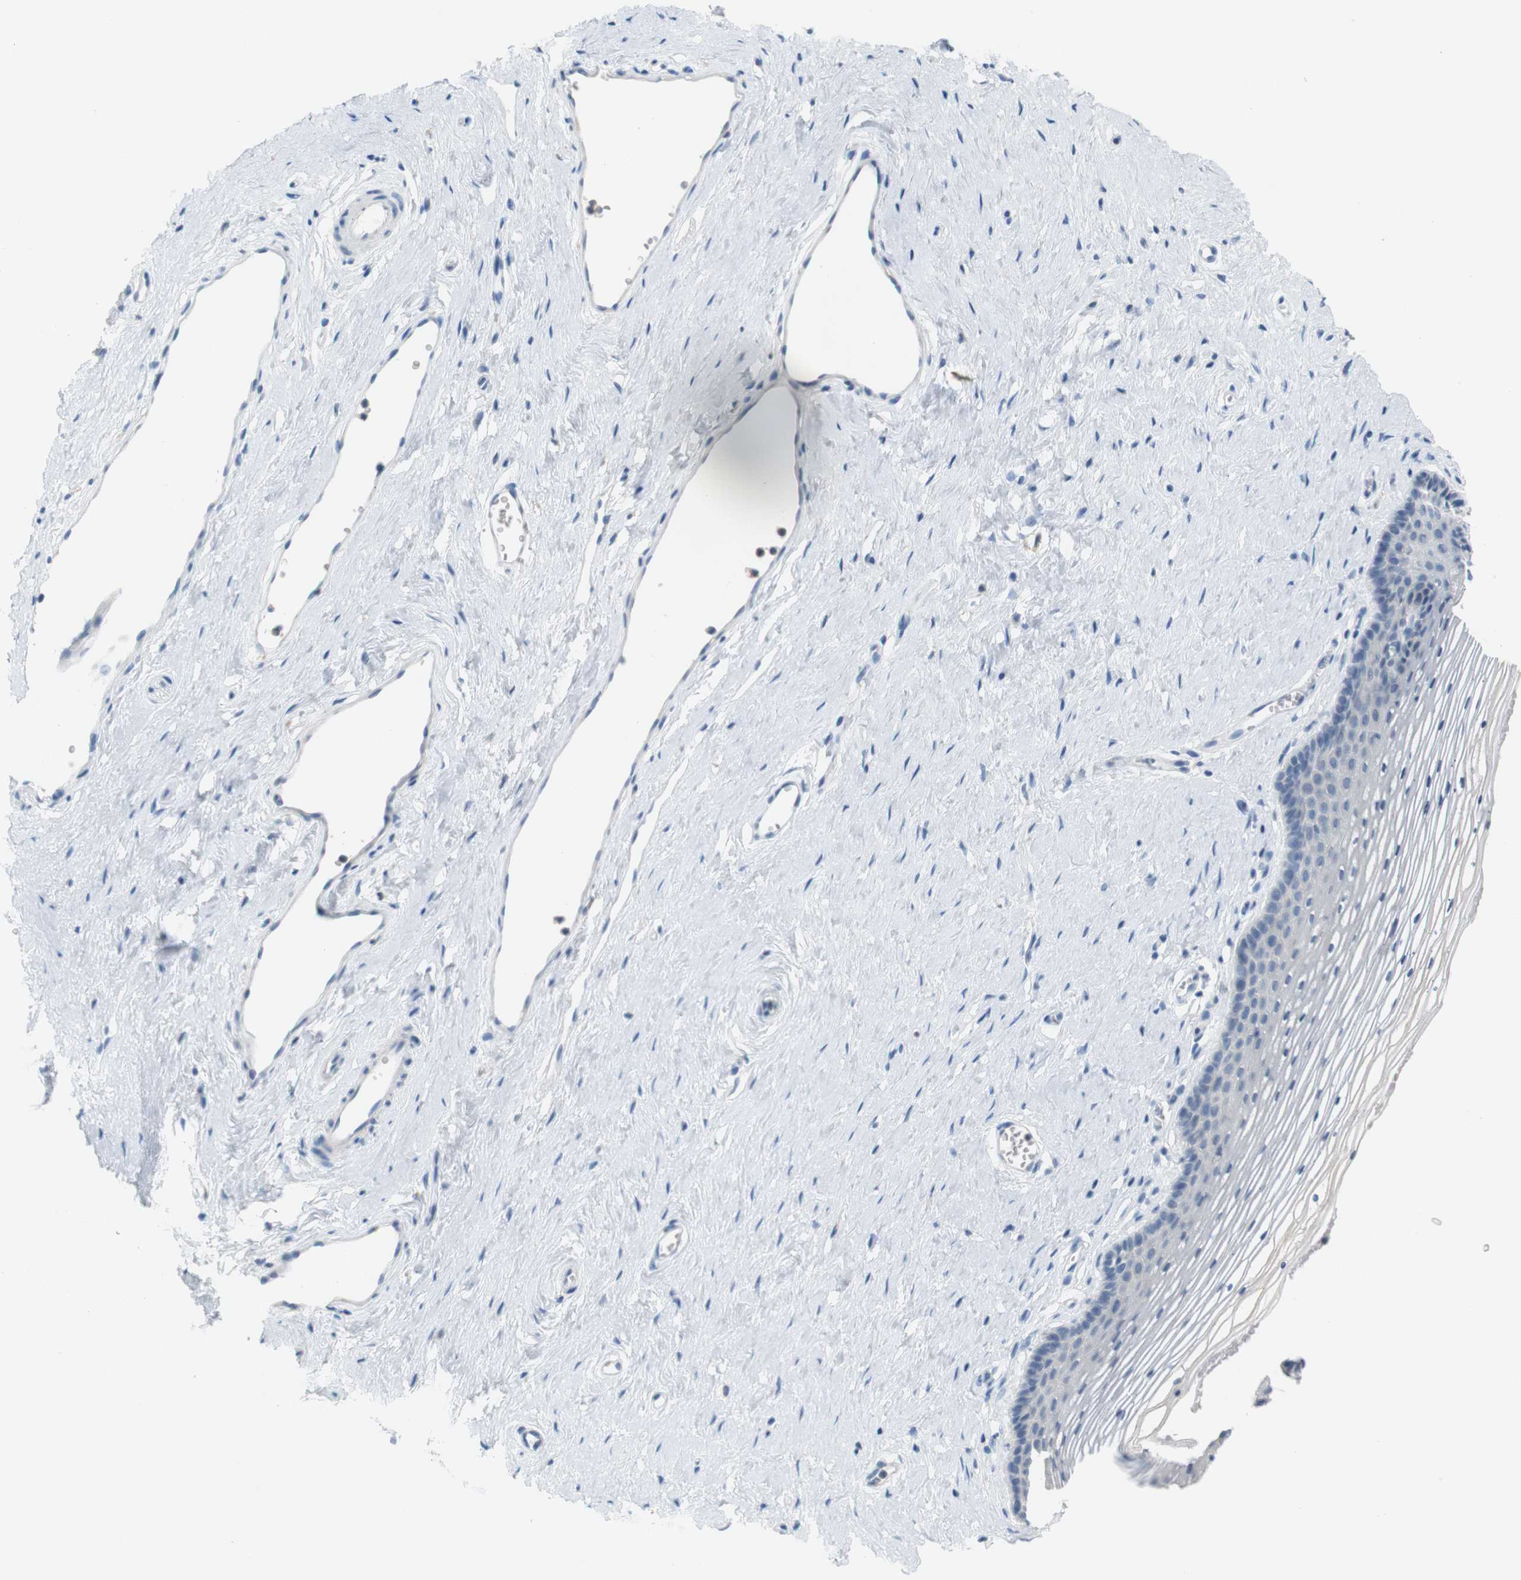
{"staining": {"intensity": "negative", "quantity": "none", "location": "none"}, "tissue": "vagina", "cell_type": "Squamous epithelial cells", "image_type": "normal", "snomed": [{"axis": "morphology", "description": "Normal tissue, NOS"}, {"axis": "topography", "description": "Vagina"}], "caption": "Immunohistochemistry of benign vagina displays no expression in squamous epithelial cells. The staining was performed using DAB (3,3'-diaminobenzidine) to visualize the protein expression in brown, while the nuclei were stained in blue with hematoxylin (Magnification: 20x).", "gene": "LRRK2", "patient": {"sex": "female", "age": 32}}